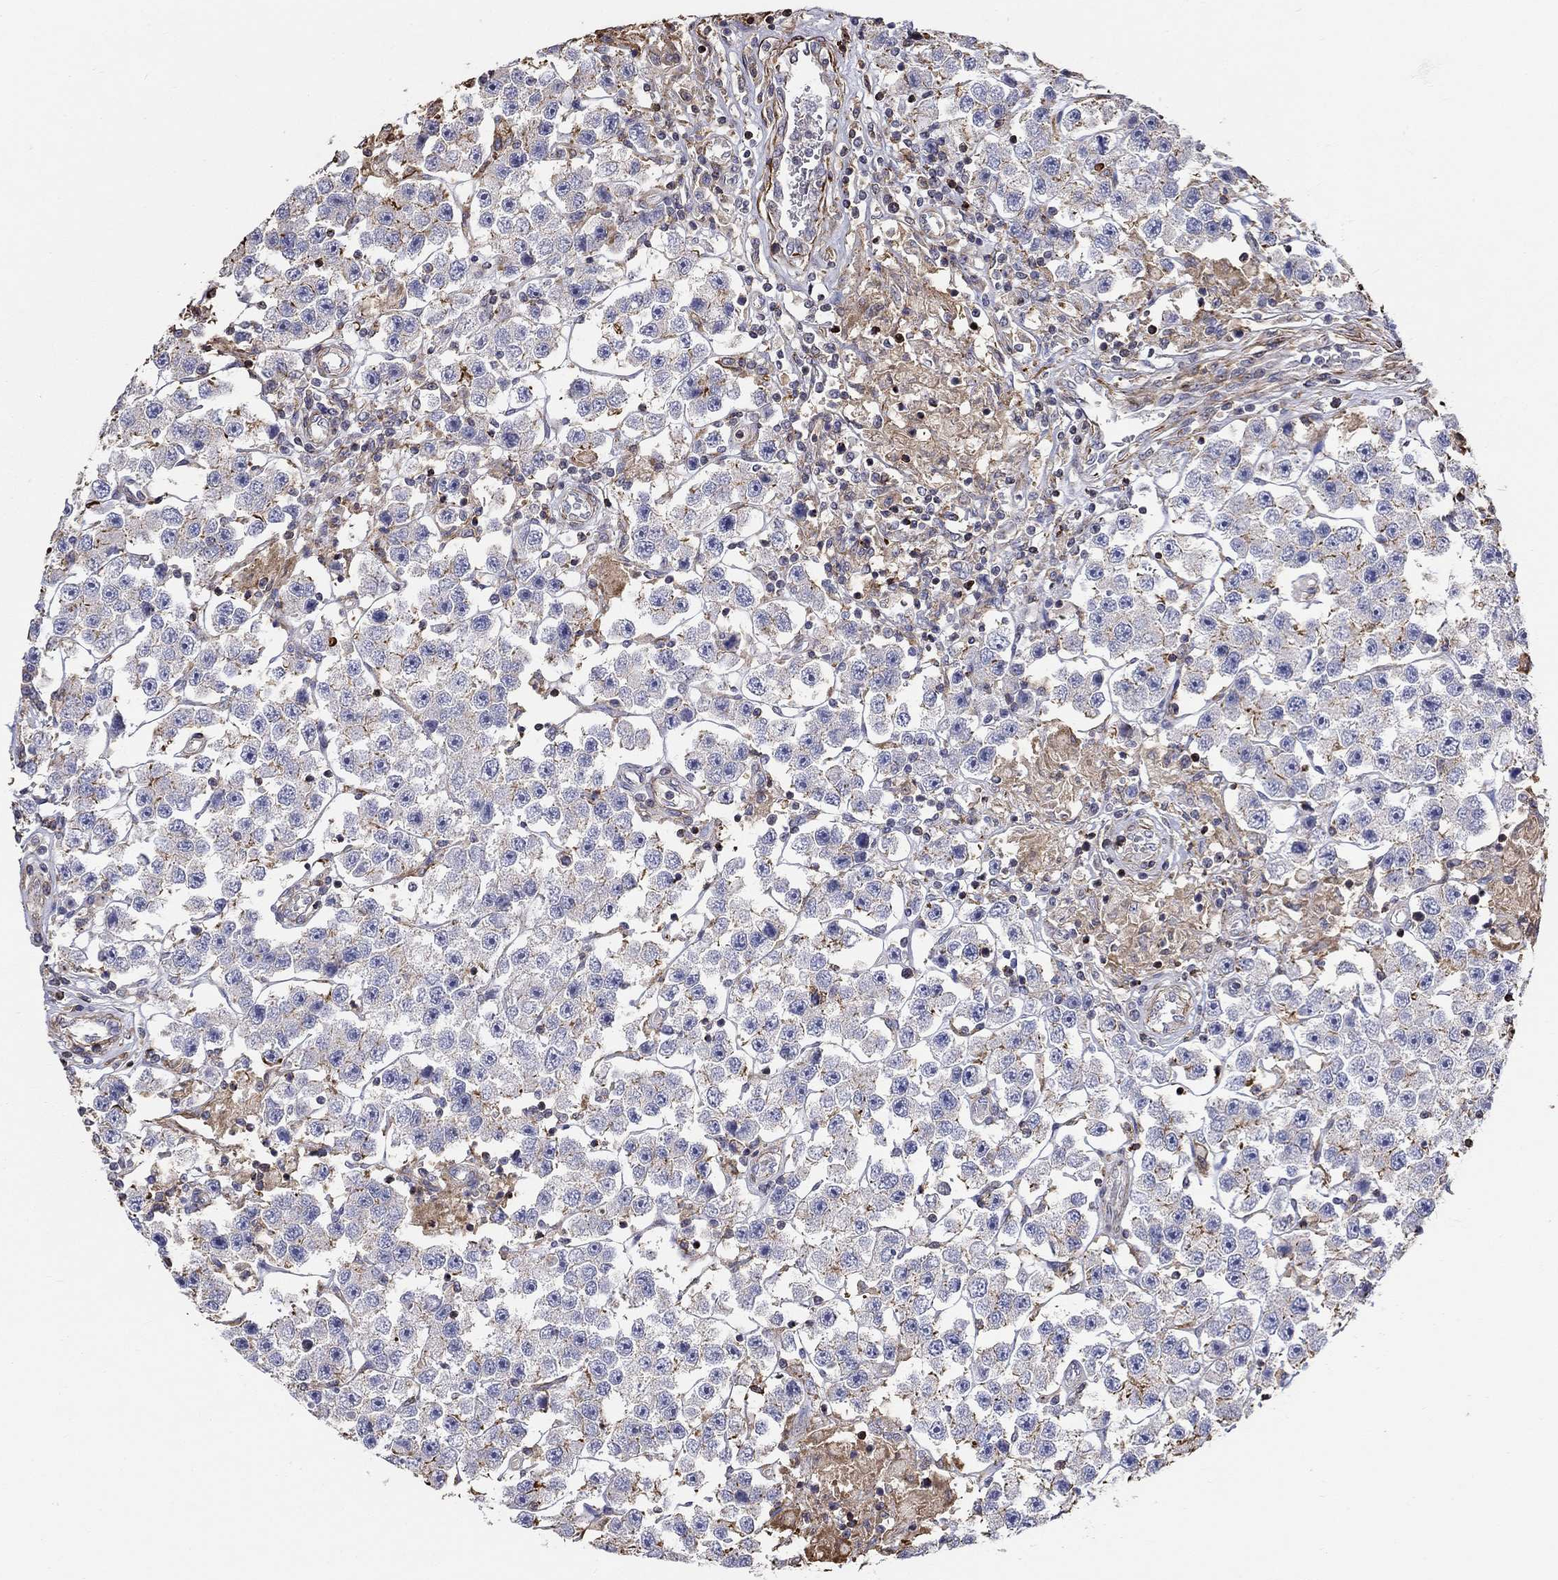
{"staining": {"intensity": "strong", "quantity": "<25%", "location": "cytoplasmic/membranous"}, "tissue": "testis cancer", "cell_type": "Tumor cells", "image_type": "cancer", "snomed": [{"axis": "morphology", "description": "Seminoma, NOS"}, {"axis": "topography", "description": "Testis"}], "caption": "High-magnification brightfield microscopy of testis seminoma stained with DAB (brown) and counterstained with hematoxylin (blue). tumor cells exhibit strong cytoplasmic/membranous staining is present in about<25% of cells.", "gene": "NPHP1", "patient": {"sex": "male", "age": 45}}